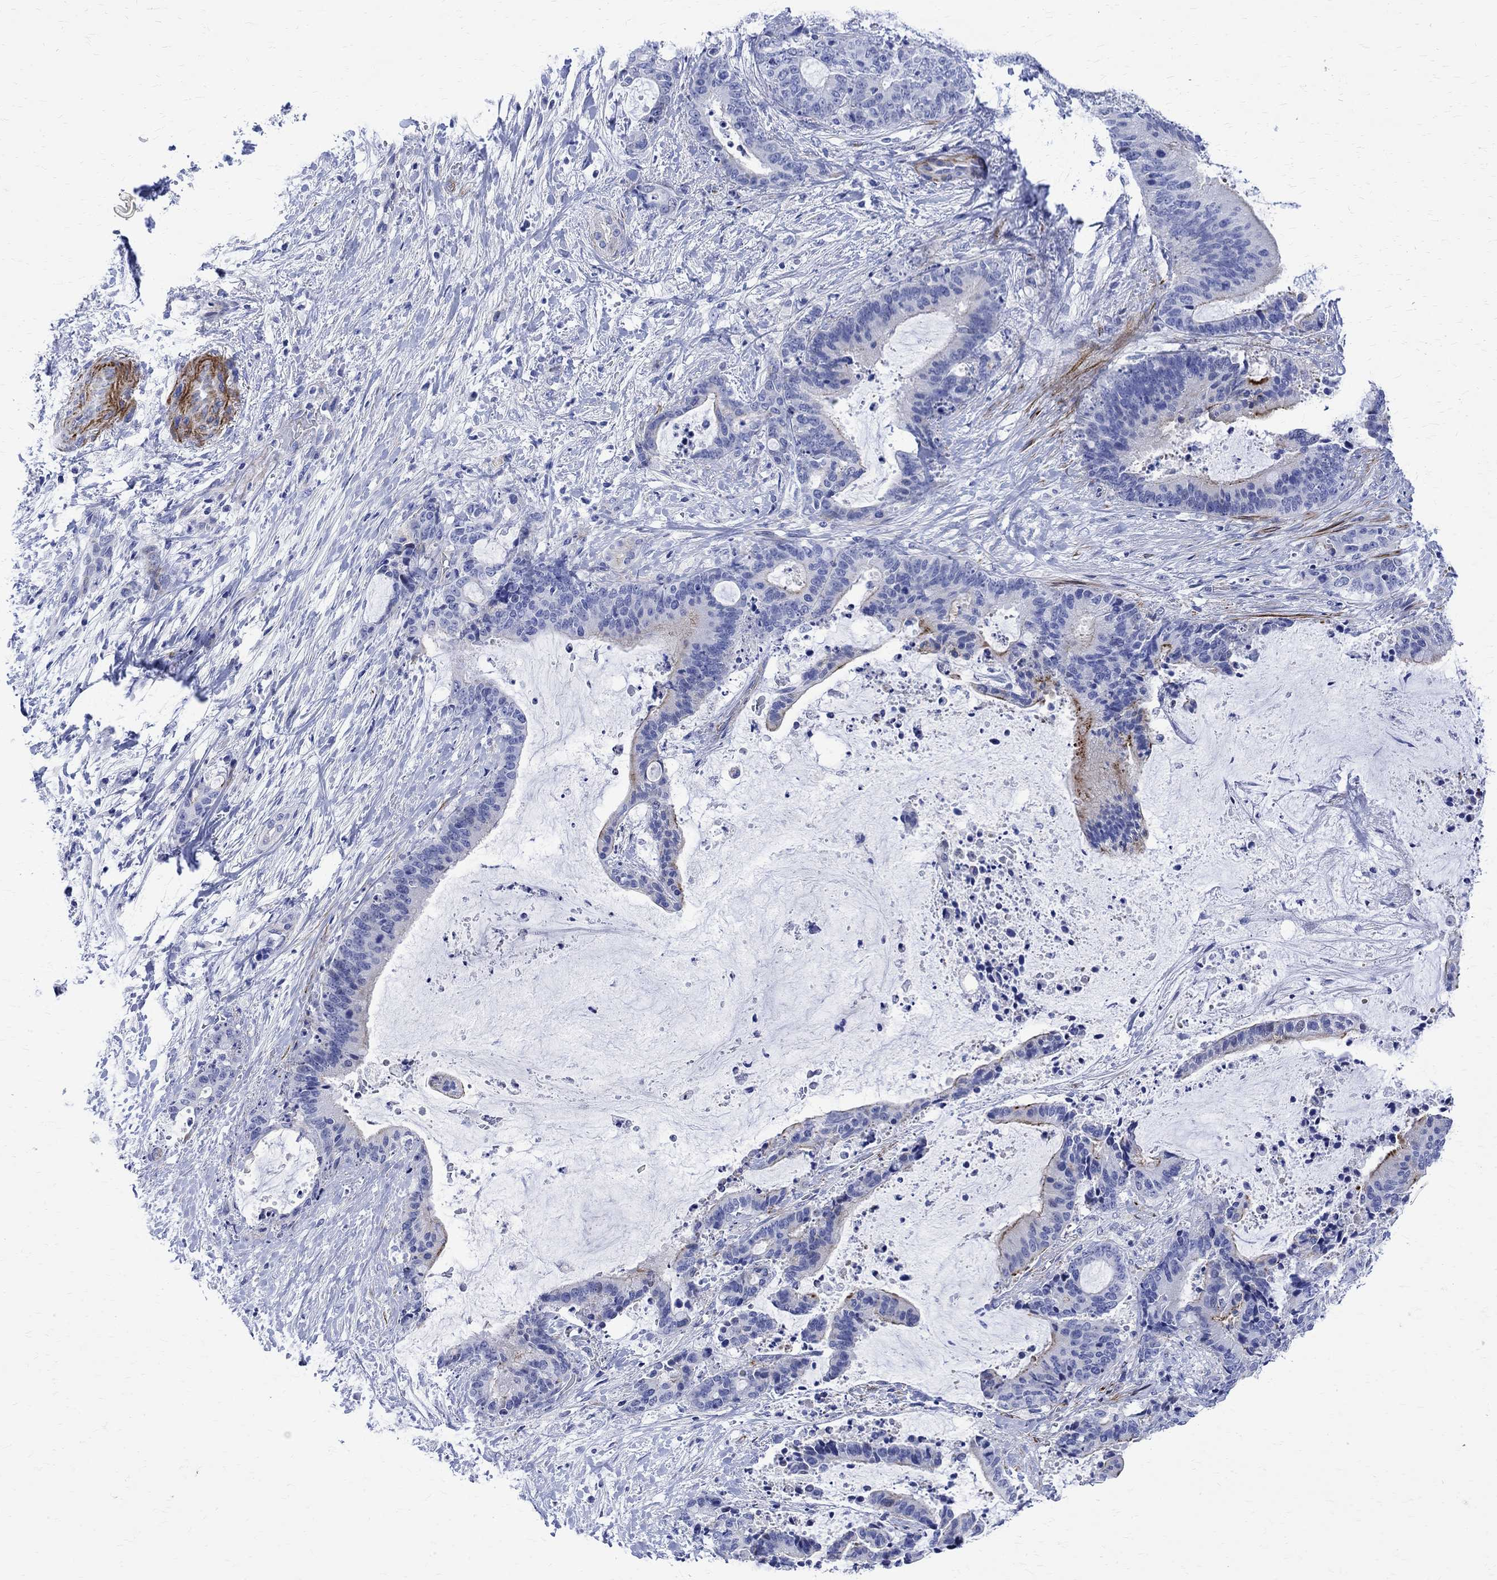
{"staining": {"intensity": "strong", "quantity": "<25%", "location": "cytoplasmic/membranous"}, "tissue": "liver cancer", "cell_type": "Tumor cells", "image_type": "cancer", "snomed": [{"axis": "morphology", "description": "Cholangiocarcinoma"}, {"axis": "topography", "description": "Liver"}], "caption": "High-magnification brightfield microscopy of liver cancer (cholangiocarcinoma) stained with DAB (3,3'-diaminobenzidine) (brown) and counterstained with hematoxylin (blue). tumor cells exhibit strong cytoplasmic/membranous expression is present in about<25% of cells.", "gene": "PARVB", "patient": {"sex": "female", "age": 73}}